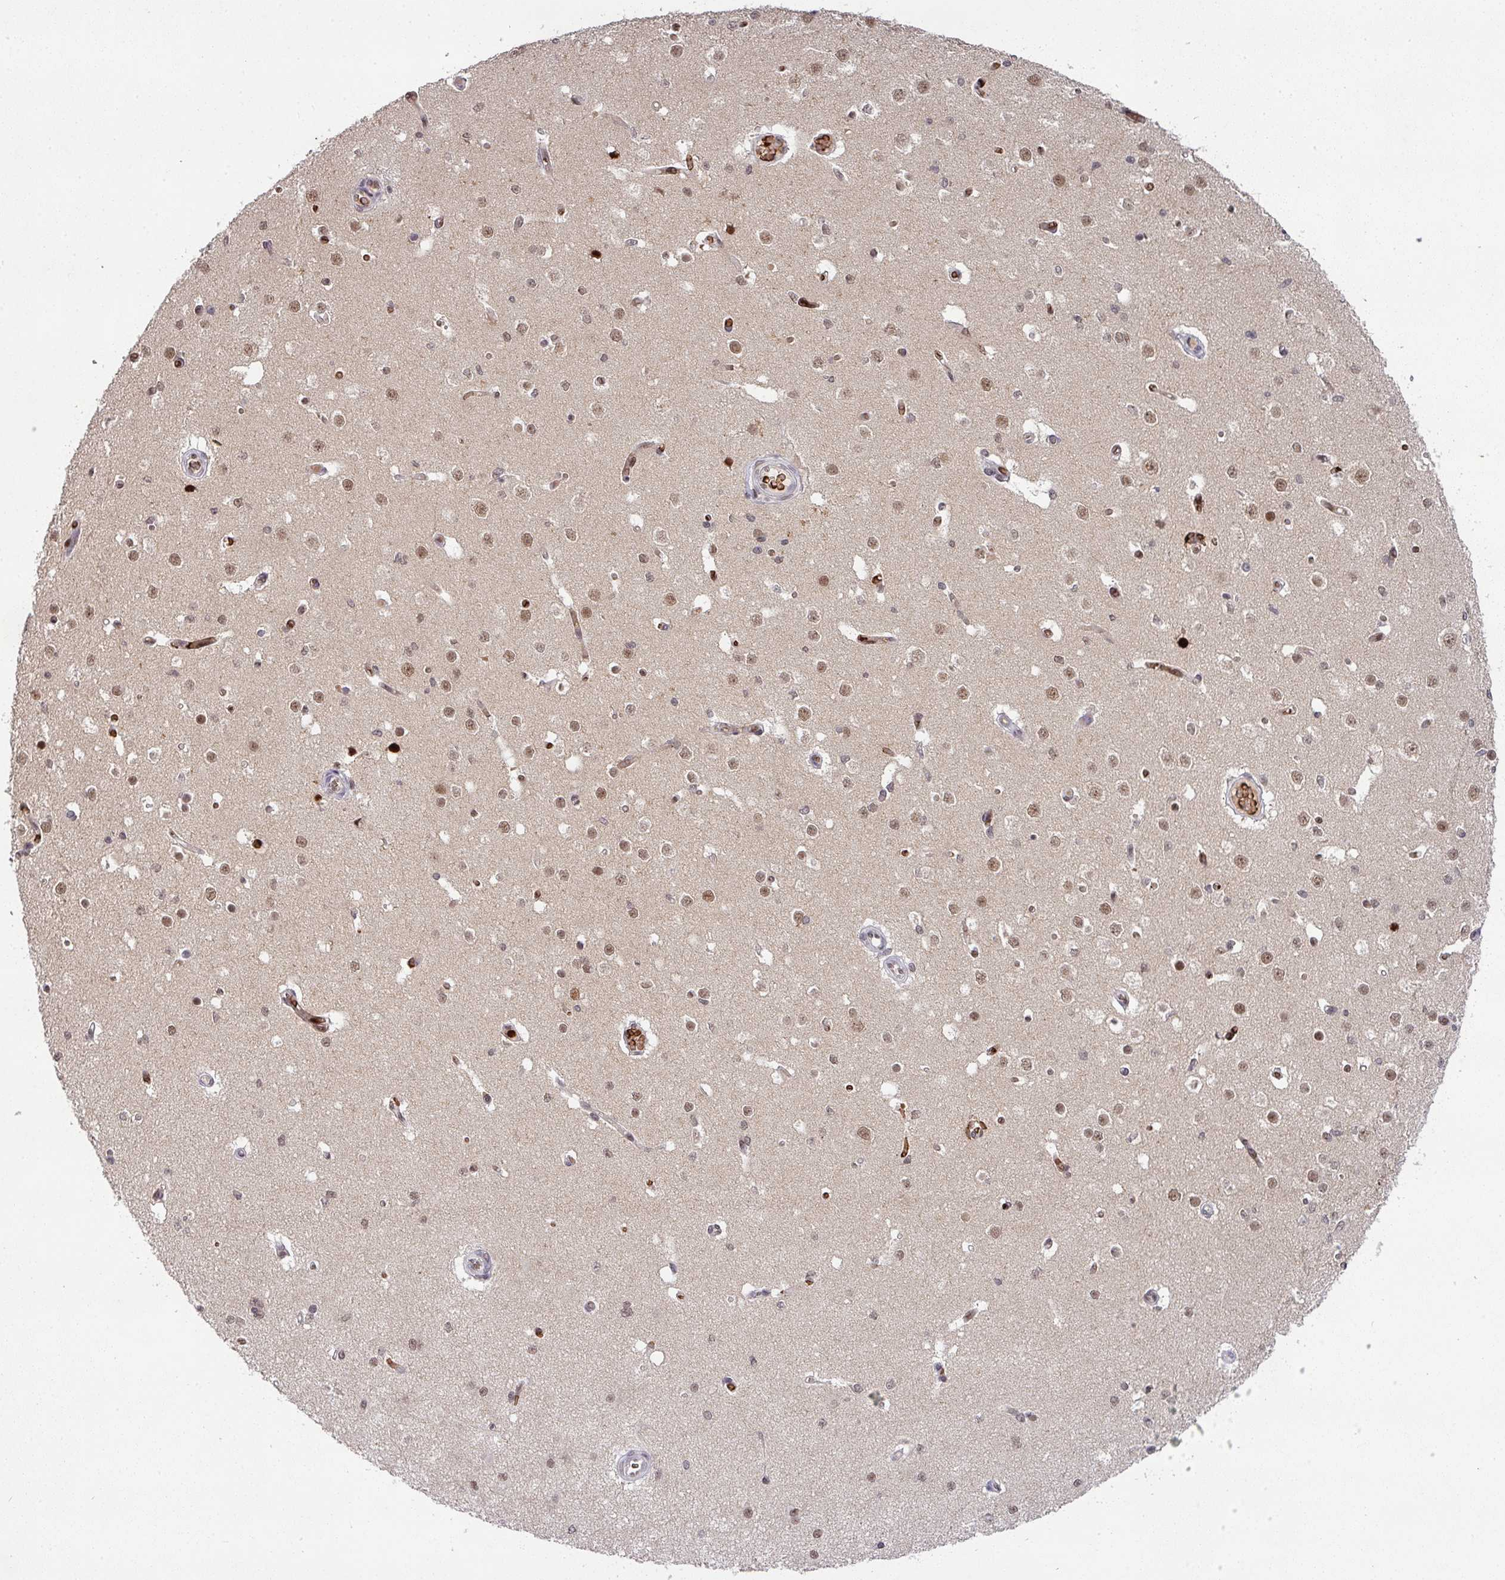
{"staining": {"intensity": "weak", "quantity": "25%-75%", "location": "nuclear"}, "tissue": "cerebral cortex", "cell_type": "Endothelial cells", "image_type": "normal", "snomed": [{"axis": "morphology", "description": "Normal tissue, NOS"}, {"axis": "morphology", "description": "Inflammation, NOS"}, {"axis": "topography", "description": "Cerebral cortex"}], "caption": "Brown immunohistochemical staining in unremarkable cerebral cortex shows weak nuclear expression in approximately 25%-75% of endothelial cells.", "gene": "NEIL1", "patient": {"sex": "male", "age": 6}}